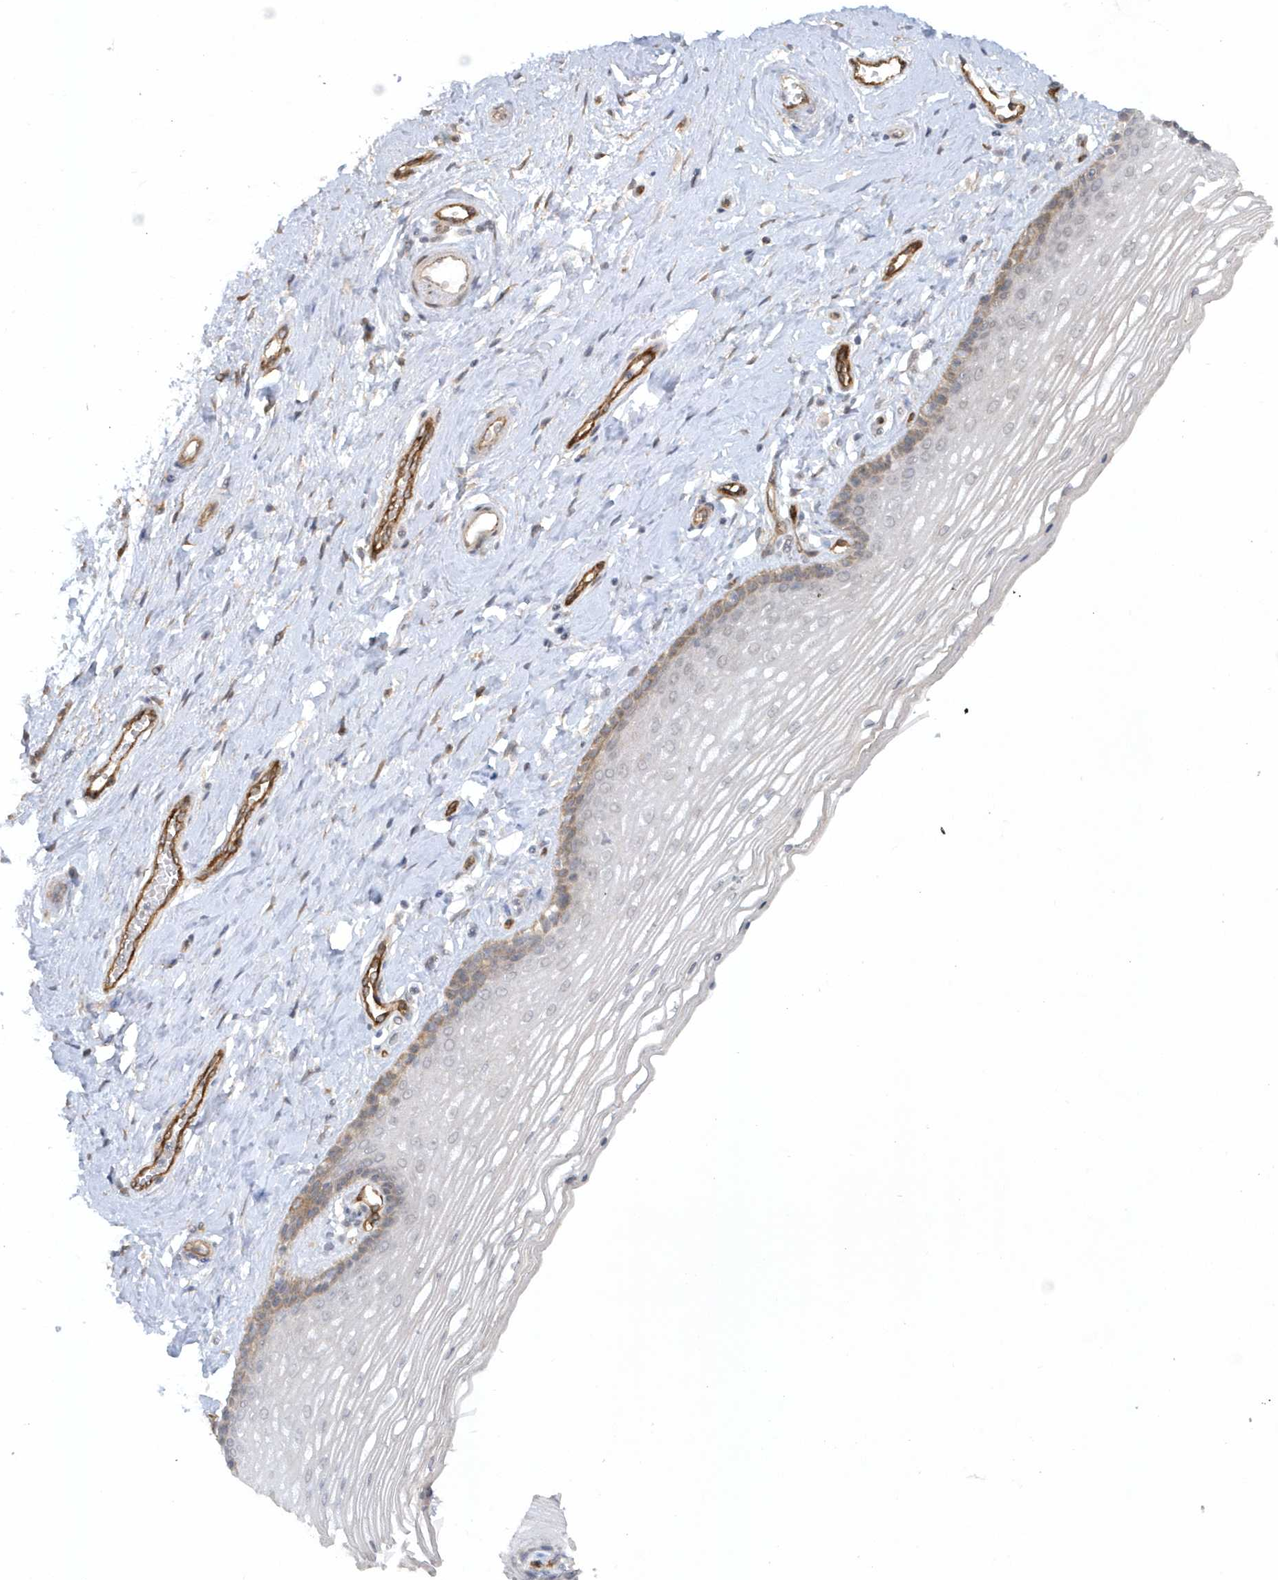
{"staining": {"intensity": "moderate", "quantity": "<25%", "location": "cytoplasmic/membranous"}, "tissue": "vagina", "cell_type": "Squamous epithelial cells", "image_type": "normal", "snomed": [{"axis": "morphology", "description": "Normal tissue, NOS"}, {"axis": "topography", "description": "Vagina"}], "caption": "The micrograph displays immunohistochemical staining of benign vagina. There is moderate cytoplasmic/membranous expression is identified in approximately <25% of squamous epithelial cells.", "gene": "RAI14", "patient": {"sex": "female", "age": 46}}